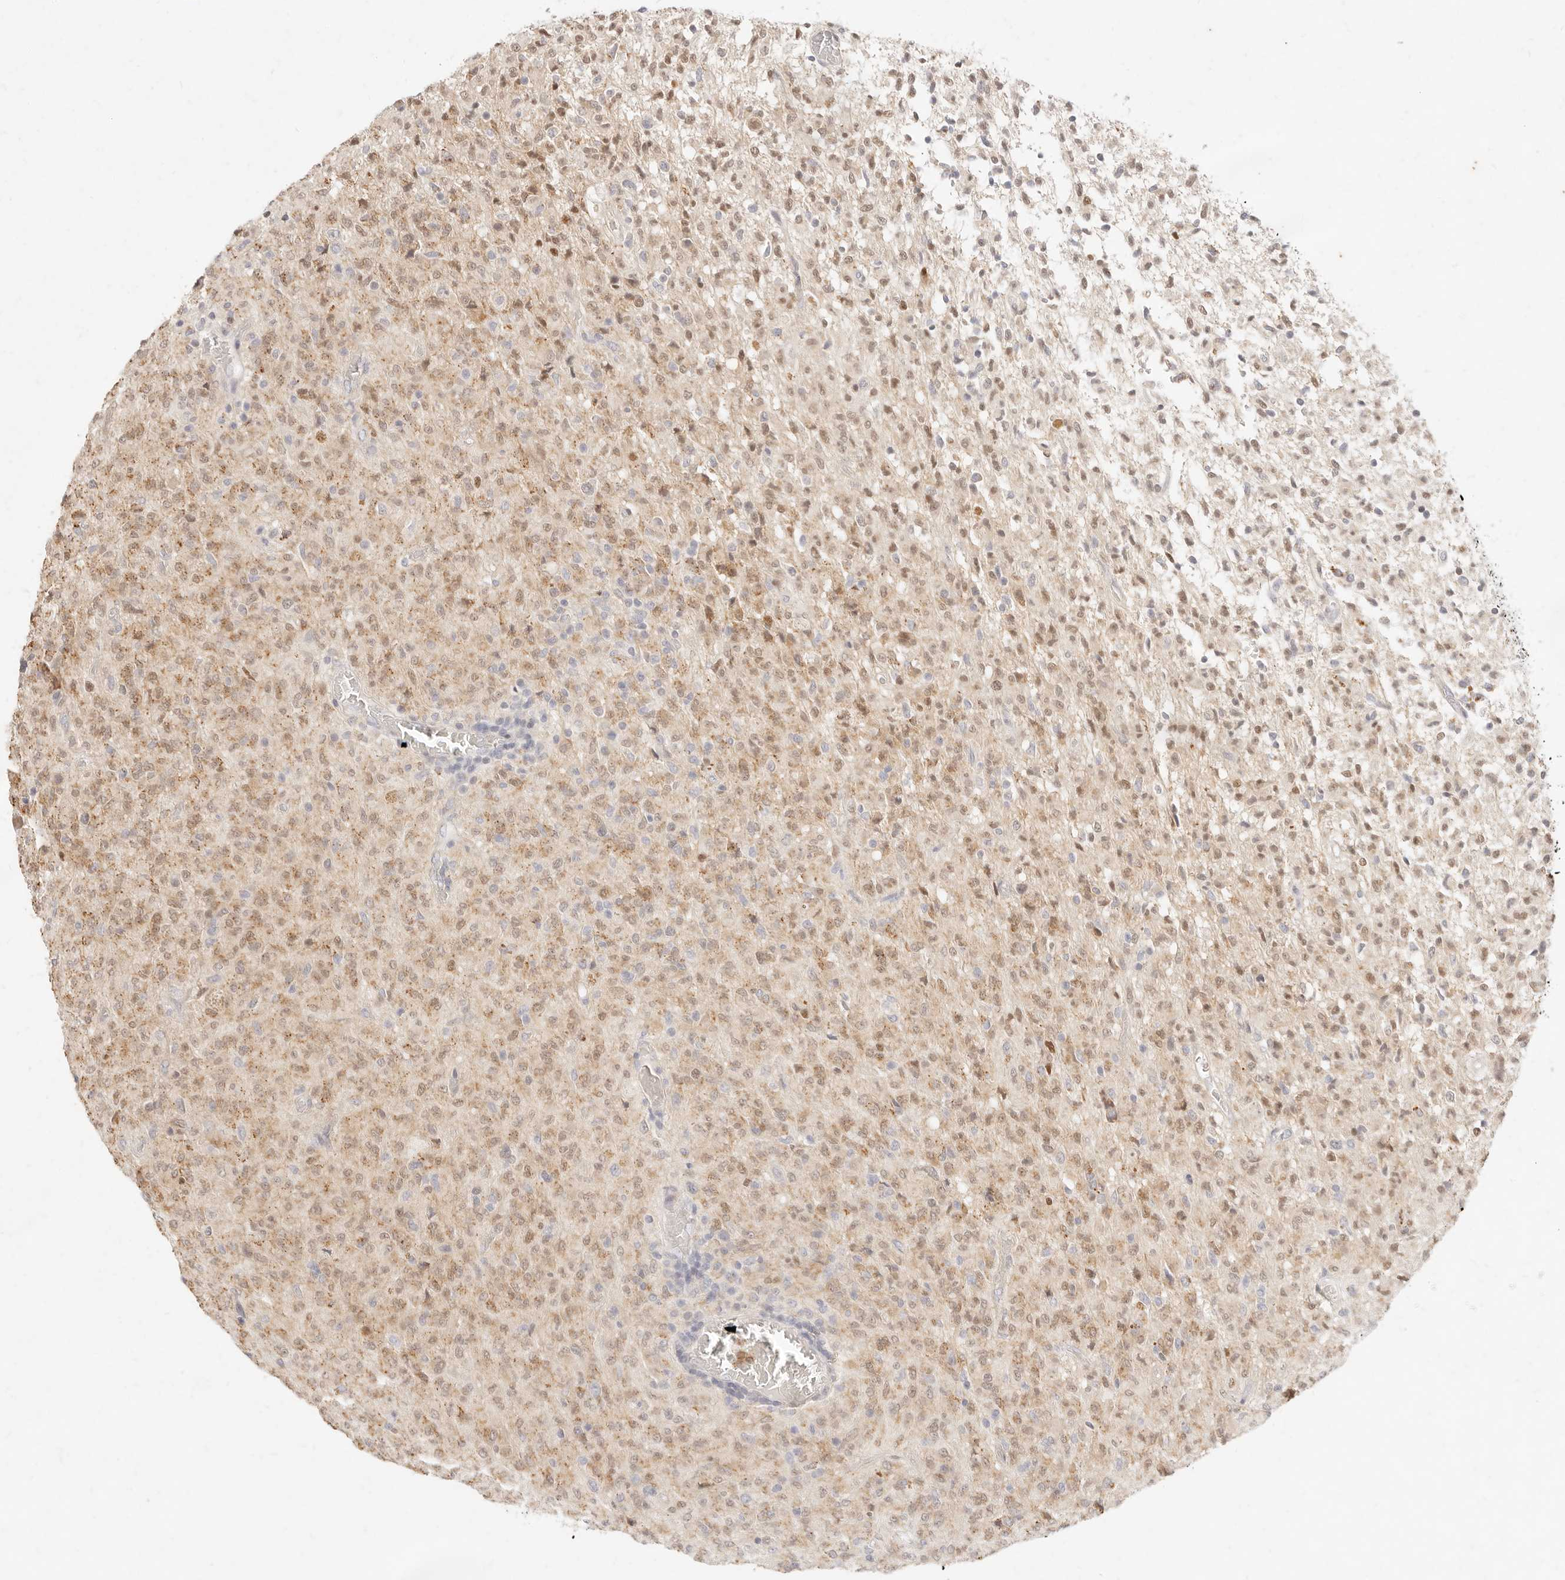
{"staining": {"intensity": "moderate", "quantity": ">75%", "location": "cytoplasmic/membranous,nuclear"}, "tissue": "glioma", "cell_type": "Tumor cells", "image_type": "cancer", "snomed": [{"axis": "morphology", "description": "Glioma, malignant, High grade"}, {"axis": "topography", "description": "Brain"}], "caption": "IHC photomicrograph of neoplastic tissue: malignant high-grade glioma stained using immunohistochemistry demonstrates medium levels of moderate protein expression localized specifically in the cytoplasmic/membranous and nuclear of tumor cells, appearing as a cytoplasmic/membranous and nuclear brown color.", "gene": "ASCL3", "patient": {"sex": "female", "age": 57}}